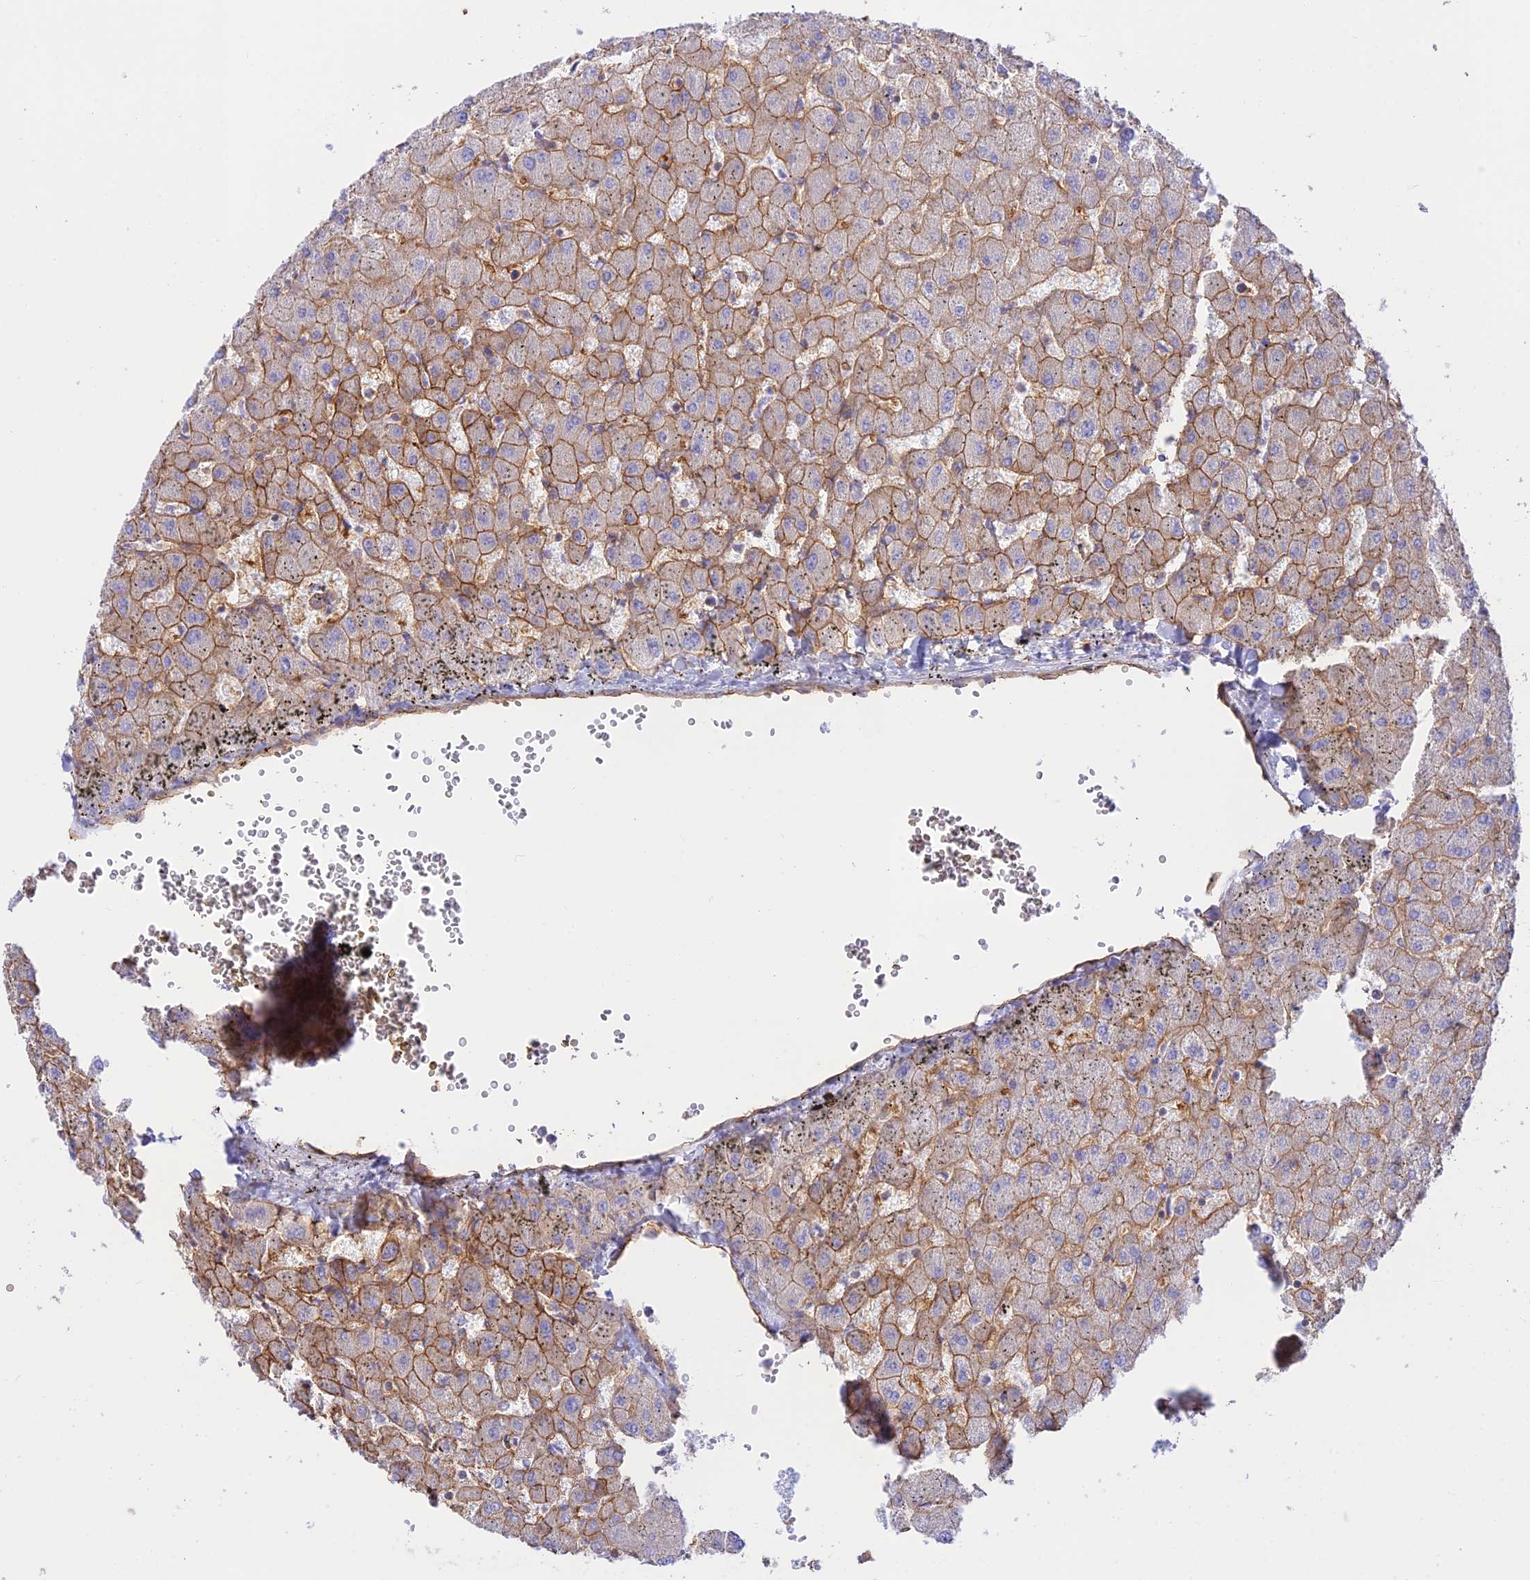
{"staining": {"intensity": "moderate", "quantity": ">75%", "location": "cytoplasmic/membranous"}, "tissue": "liver", "cell_type": "Cholangiocytes", "image_type": "normal", "snomed": [{"axis": "morphology", "description": "Normal tissue, NOS"}, {"axis": "topography", "description": "Liver"}], "caption": "This image displays benign liver stained with immunohistochemistry to label a protein in brown. The cytoplasmic/membranous of cholangiocytes show moderate positivity for the protein. Nuclei are counter-stained blue.", "gene": "YPEL5", "patient": {"sex": "female", "age": 63}}